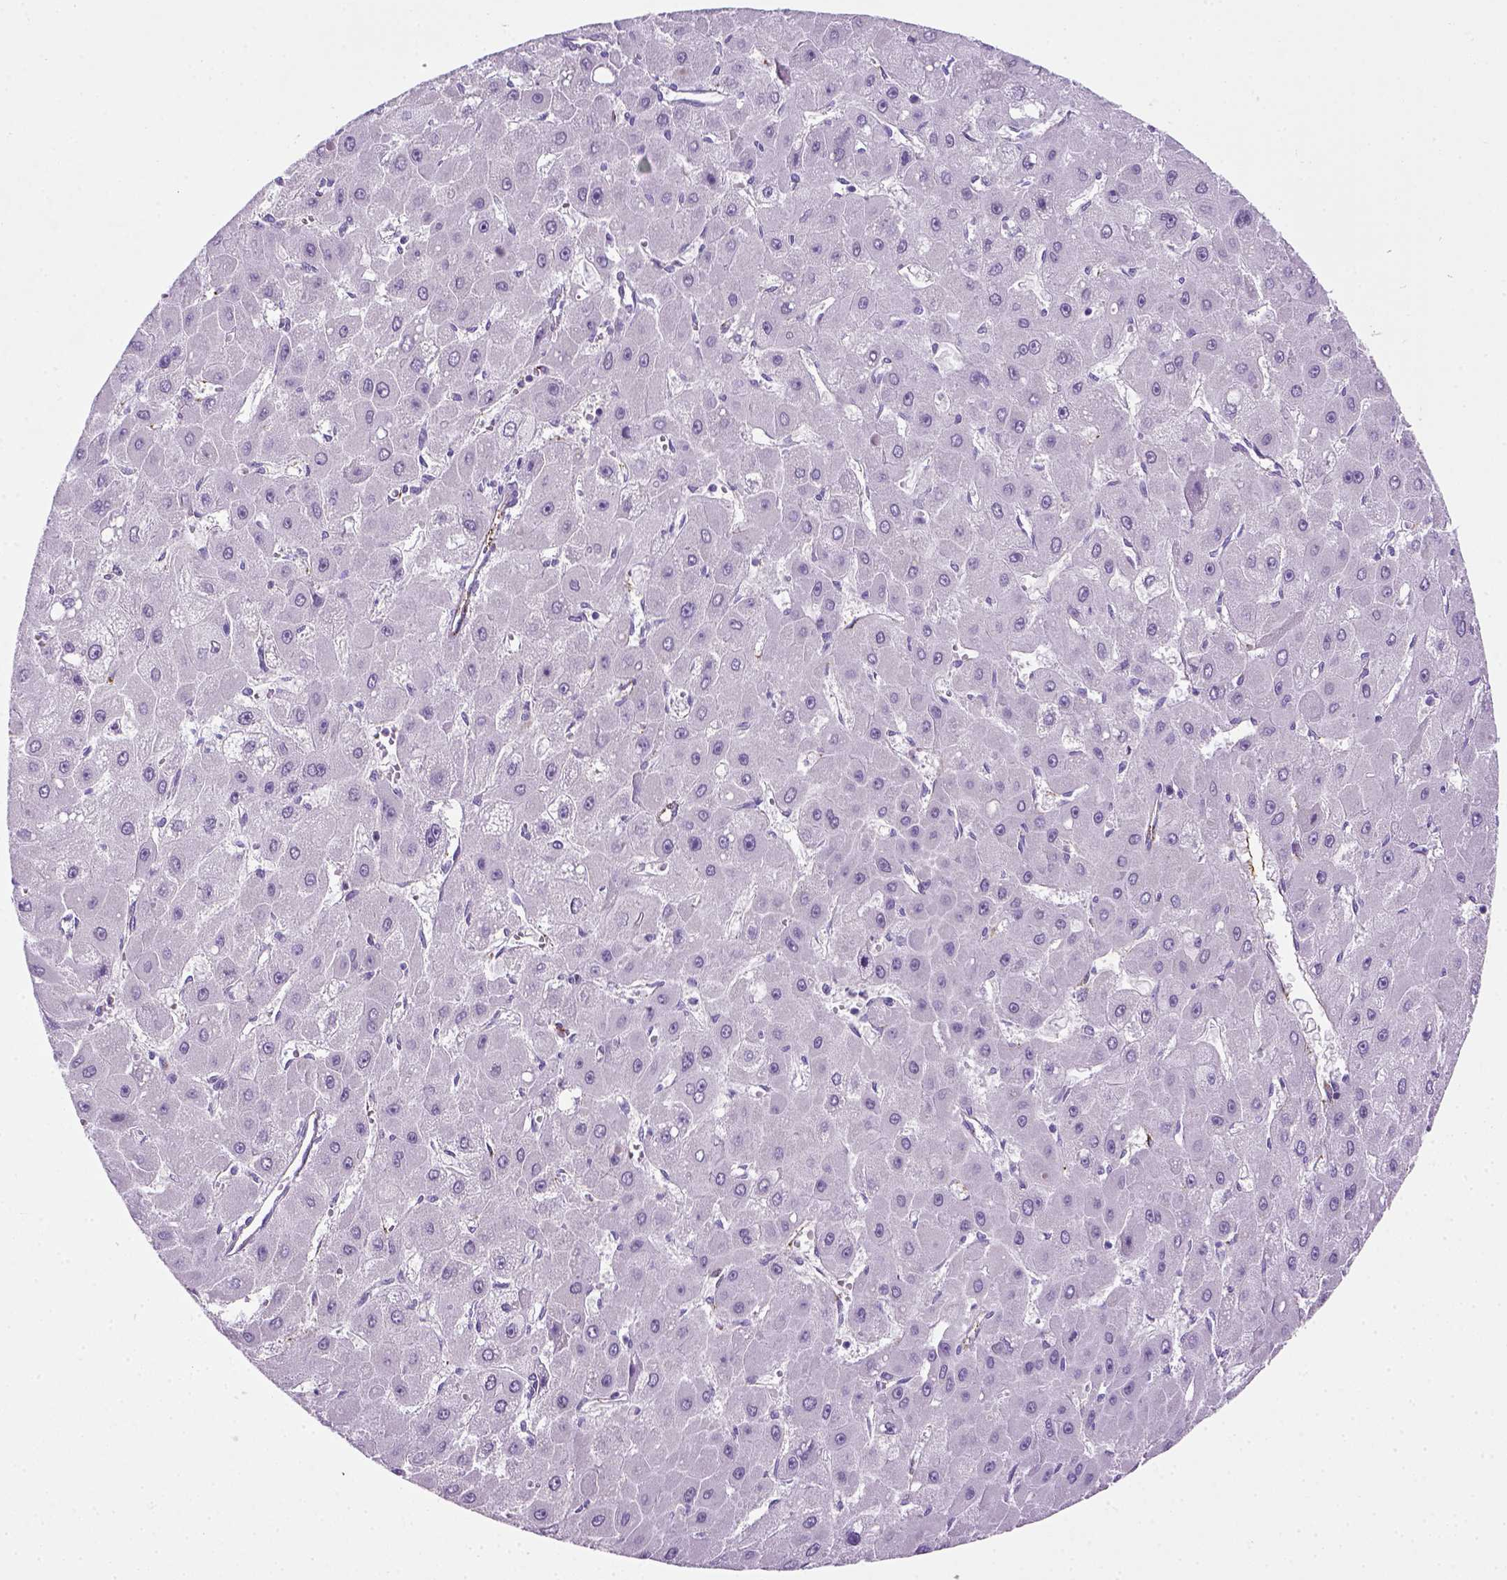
{"staining": {"intensity": "negative", "quantity": "none", "location": "none"}, "tissue": "liver cancer", "cell_type": "Tumor cells", "image_type": "cancer", "snomed": [{"axis": "morphology", "description": "Carcinoma, Hepatocellular, NOS"}, {"axis": "topography", "description": "Liver"}], "caption": "Immunohistochemical staining of human liver hepatocellular carcinoma exhibits no significant positivity in tumor cells. The staining was performed using DAB to visualize the protein expression in brown, while the nuclei were stained in blue with hematoxylin (Magnification: 20x).", "gene": "VWF", "patient": {"sex": "female", "age": 25}}